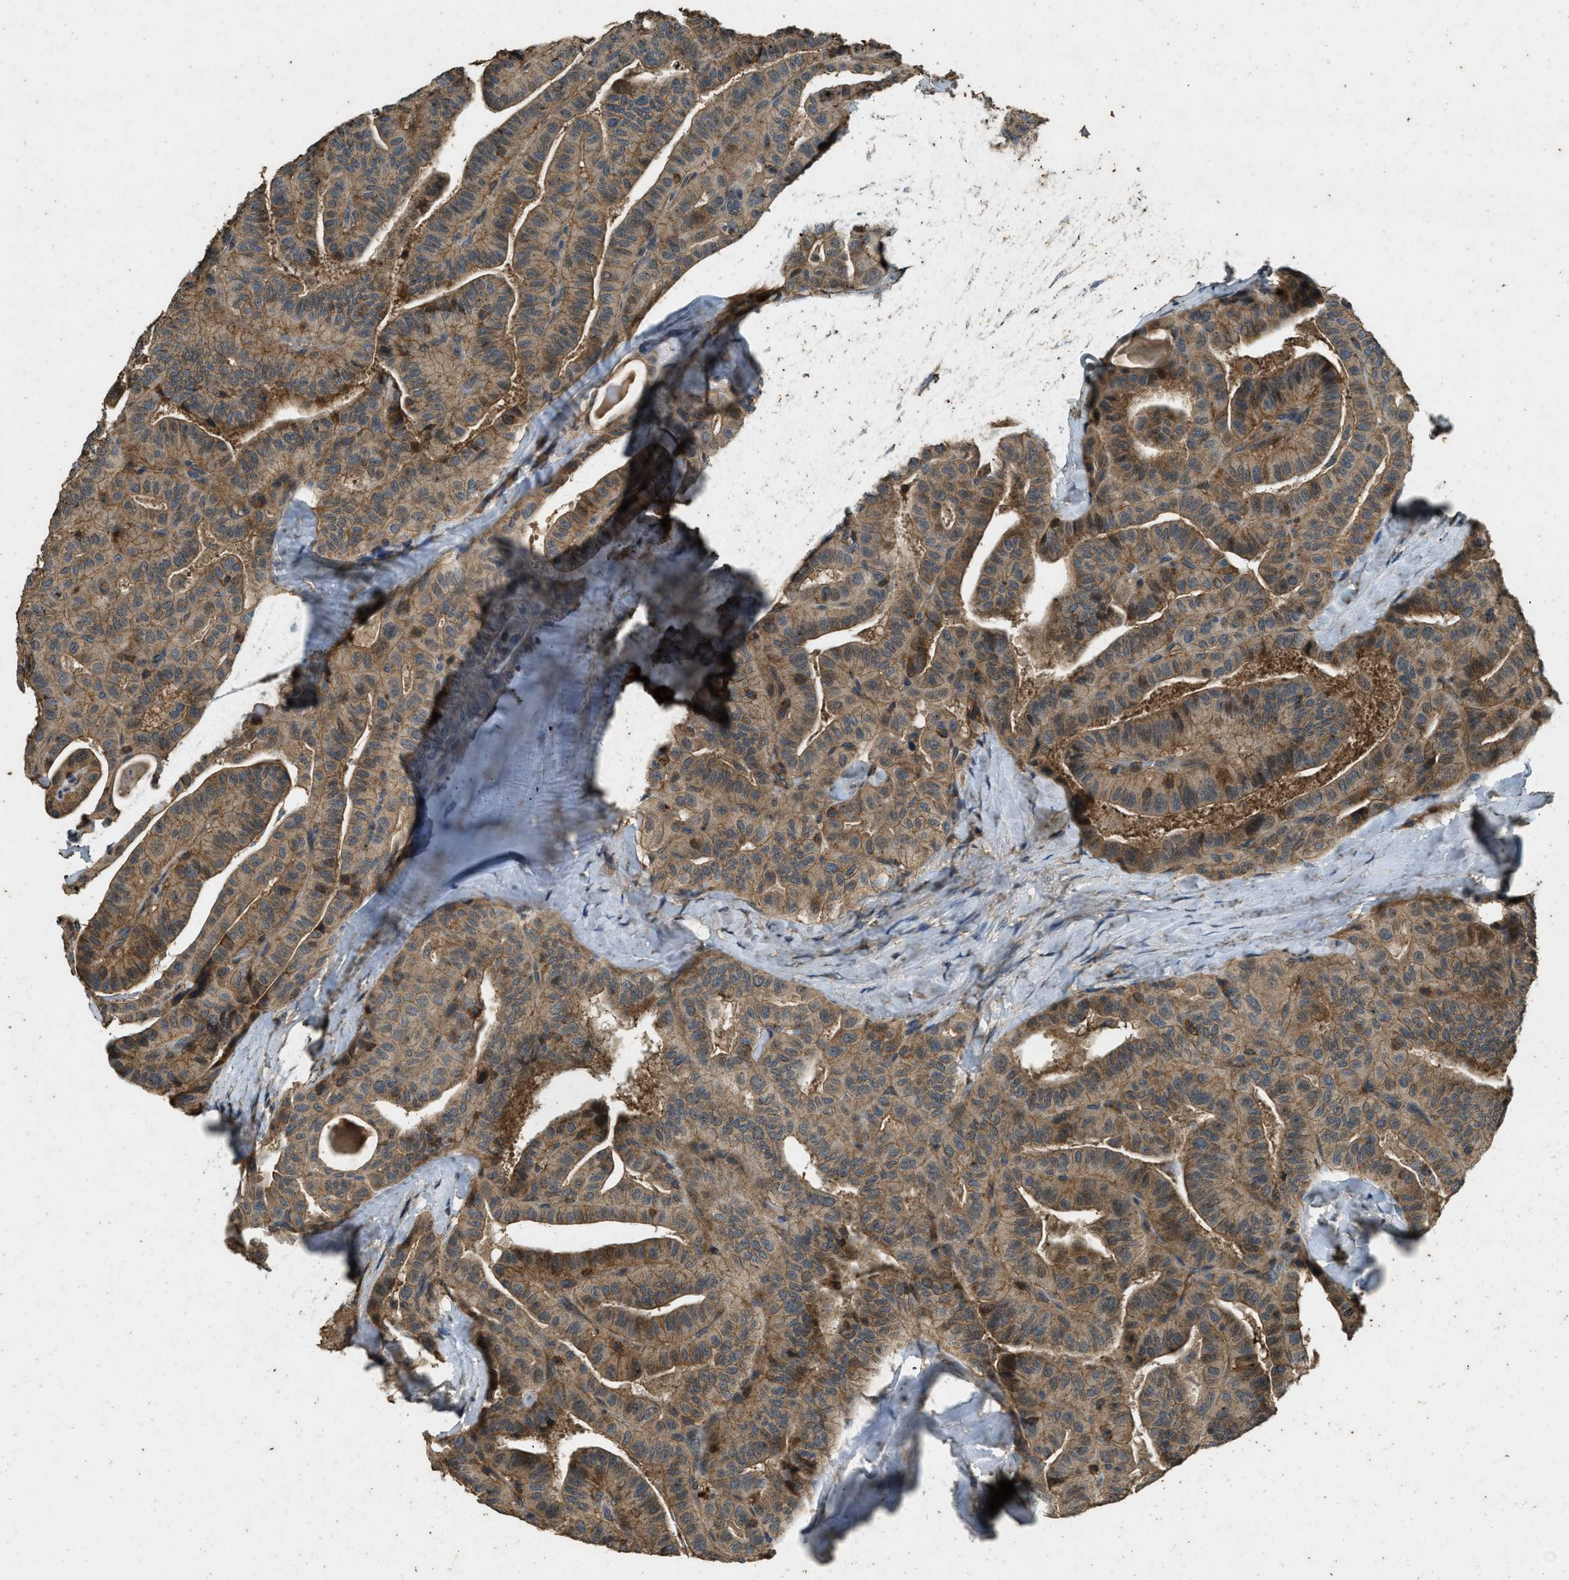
{"staining": {"intensity": "moderate", "quantity": ">75%", "location": "cytoplasmic/membranous"}, "tissue": "thyroid cancer", "cell_type": "Tumor cells", "image_type": "cancer", "snomed": [{"axis": "morphology", "description": "Papillary adenocarcinoma, NOS"}, {"axis": "topography", "description": "Thyroid gland"}], "caption": "Protein analysis of thyroid cancer (papillary adenocarcinoma) tissue exhibits moderate cytoplasmic/membranous positivity in about >75% of tumor cells.", "gene": "ATP8B1", "patient": {"sex": "male", "age": 77}}